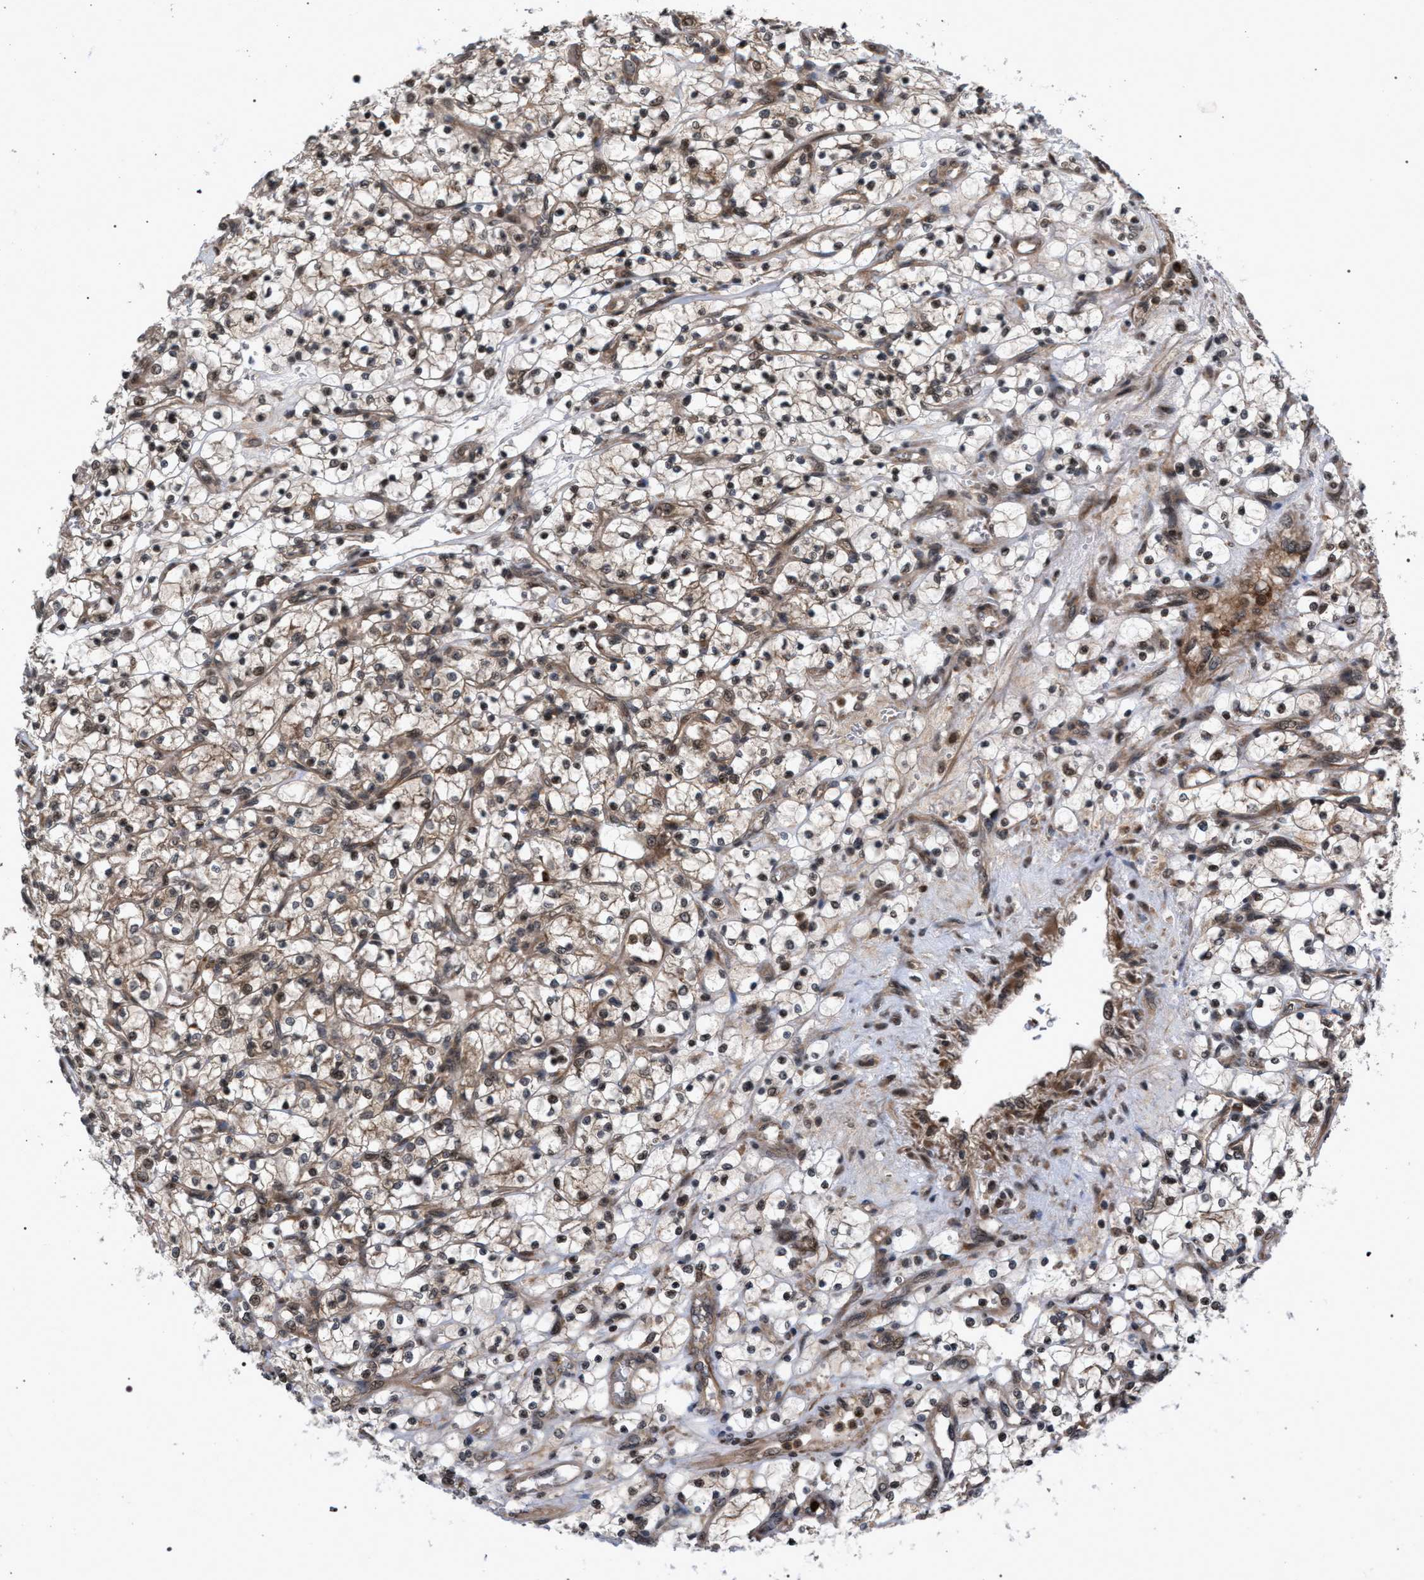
{"staining": {"intensity": "weak", "quantity": ">75%", "location": "cytoplasmic/membranous"}, "tissue": "renal cancer", "cell_type": "Tumor cells", "image_type": "cancer", "snomed": [{"axis": "morphology", "description": "Adenocarcinoma, NOS"}, {"axis": "topography", "description": "Kidney"}], "caption": "Weak cytoplasmic/membranous positivity is present in about >75% of tumor cells in renal cancer.", "gene": "IRAK4", "patient": {"sex": "female", "age": 69}}